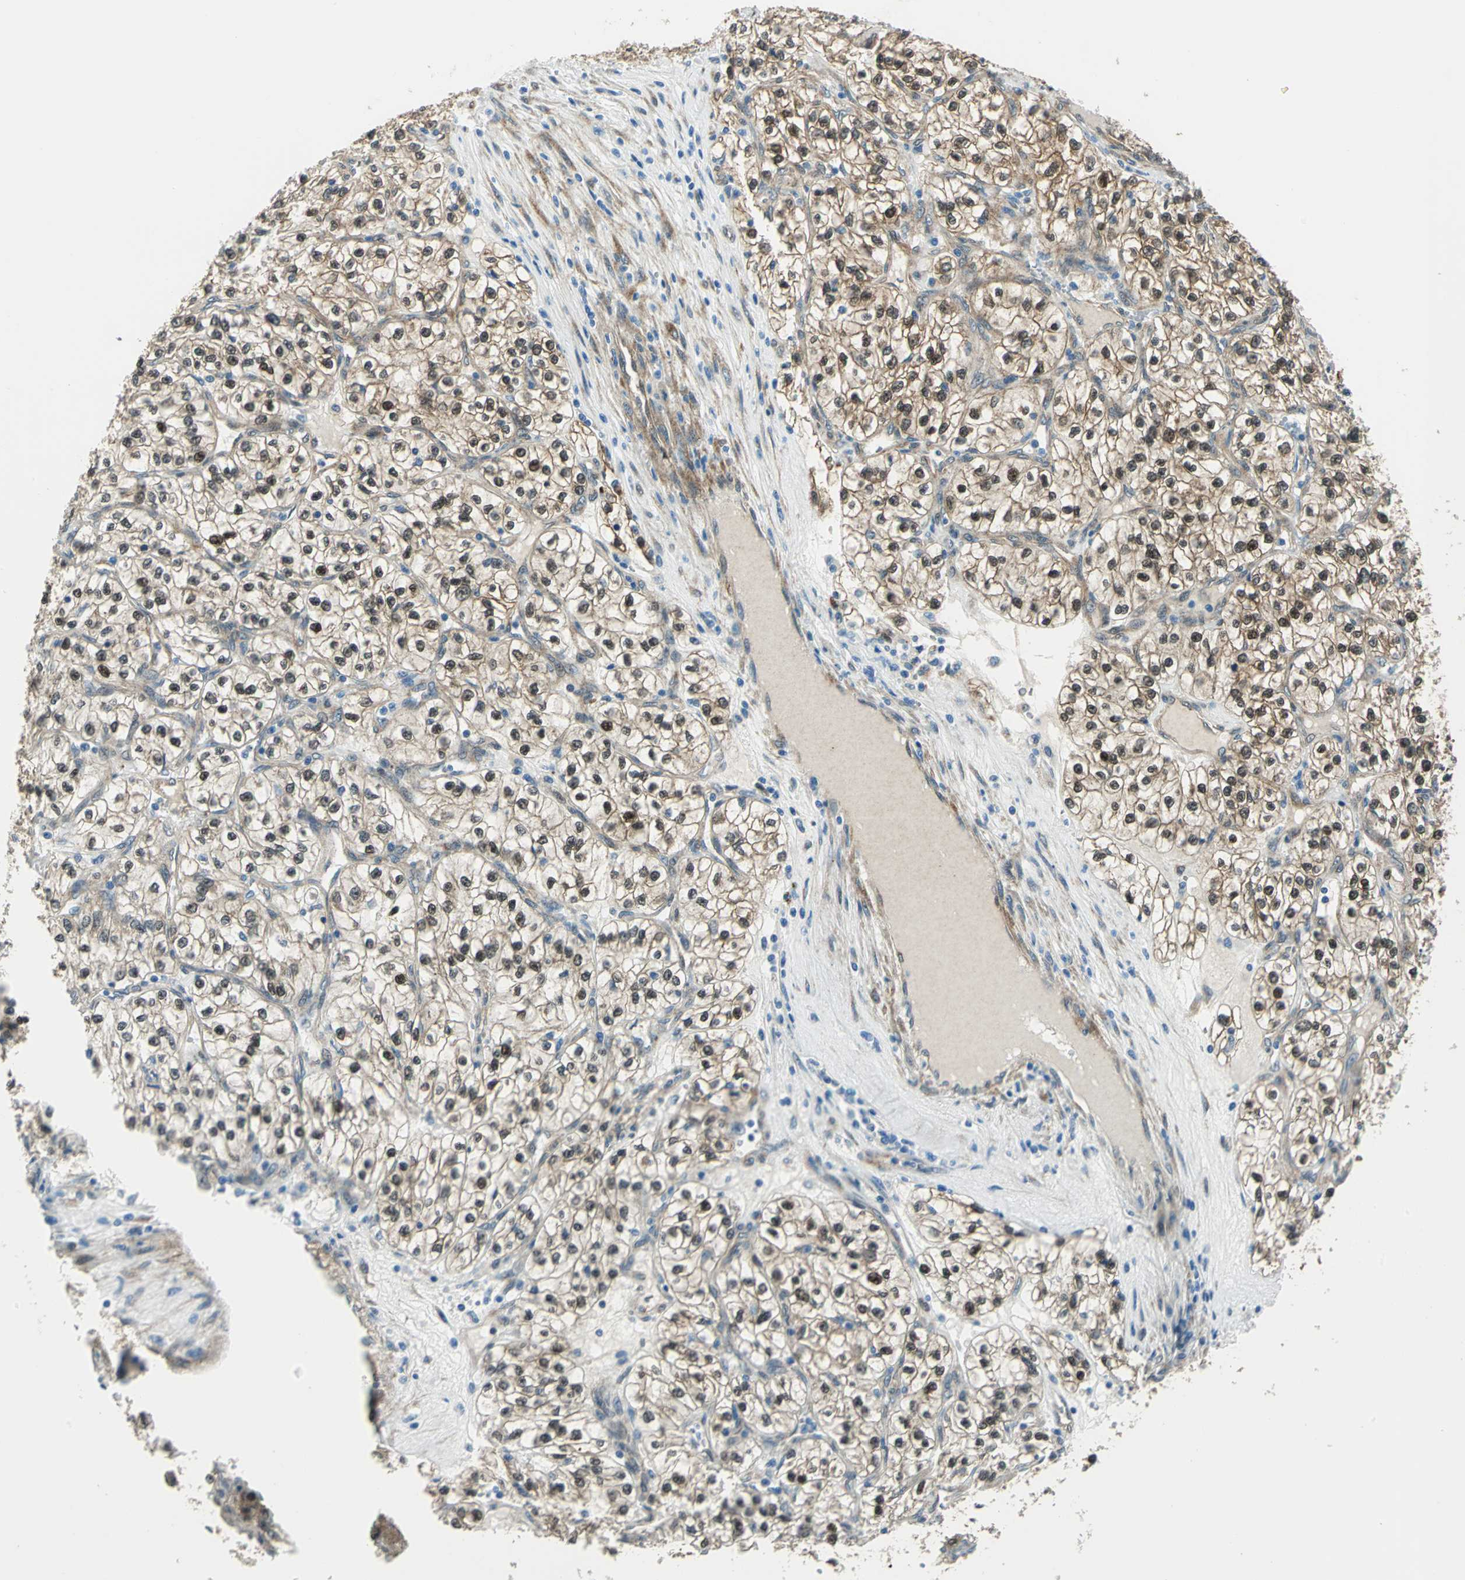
{"staining": {"intensity": "negative", "quantity": "none", "location": "none"}, "tissue": "renal cancer", "cell_type": "Tumor cells", "image_type": "cancer", "snomed": [{"axis": "morphology", "description": "Adenocarcinoma, NOS"}, {"axis": "topography", "description": "Kidney"}], "caption": "This is an IHC micrograph of adenocarcinoma (renal). There is no staining in tumor cells.", "gene": "HSPB1", "patient": {"sex": "female", "age": 57}}